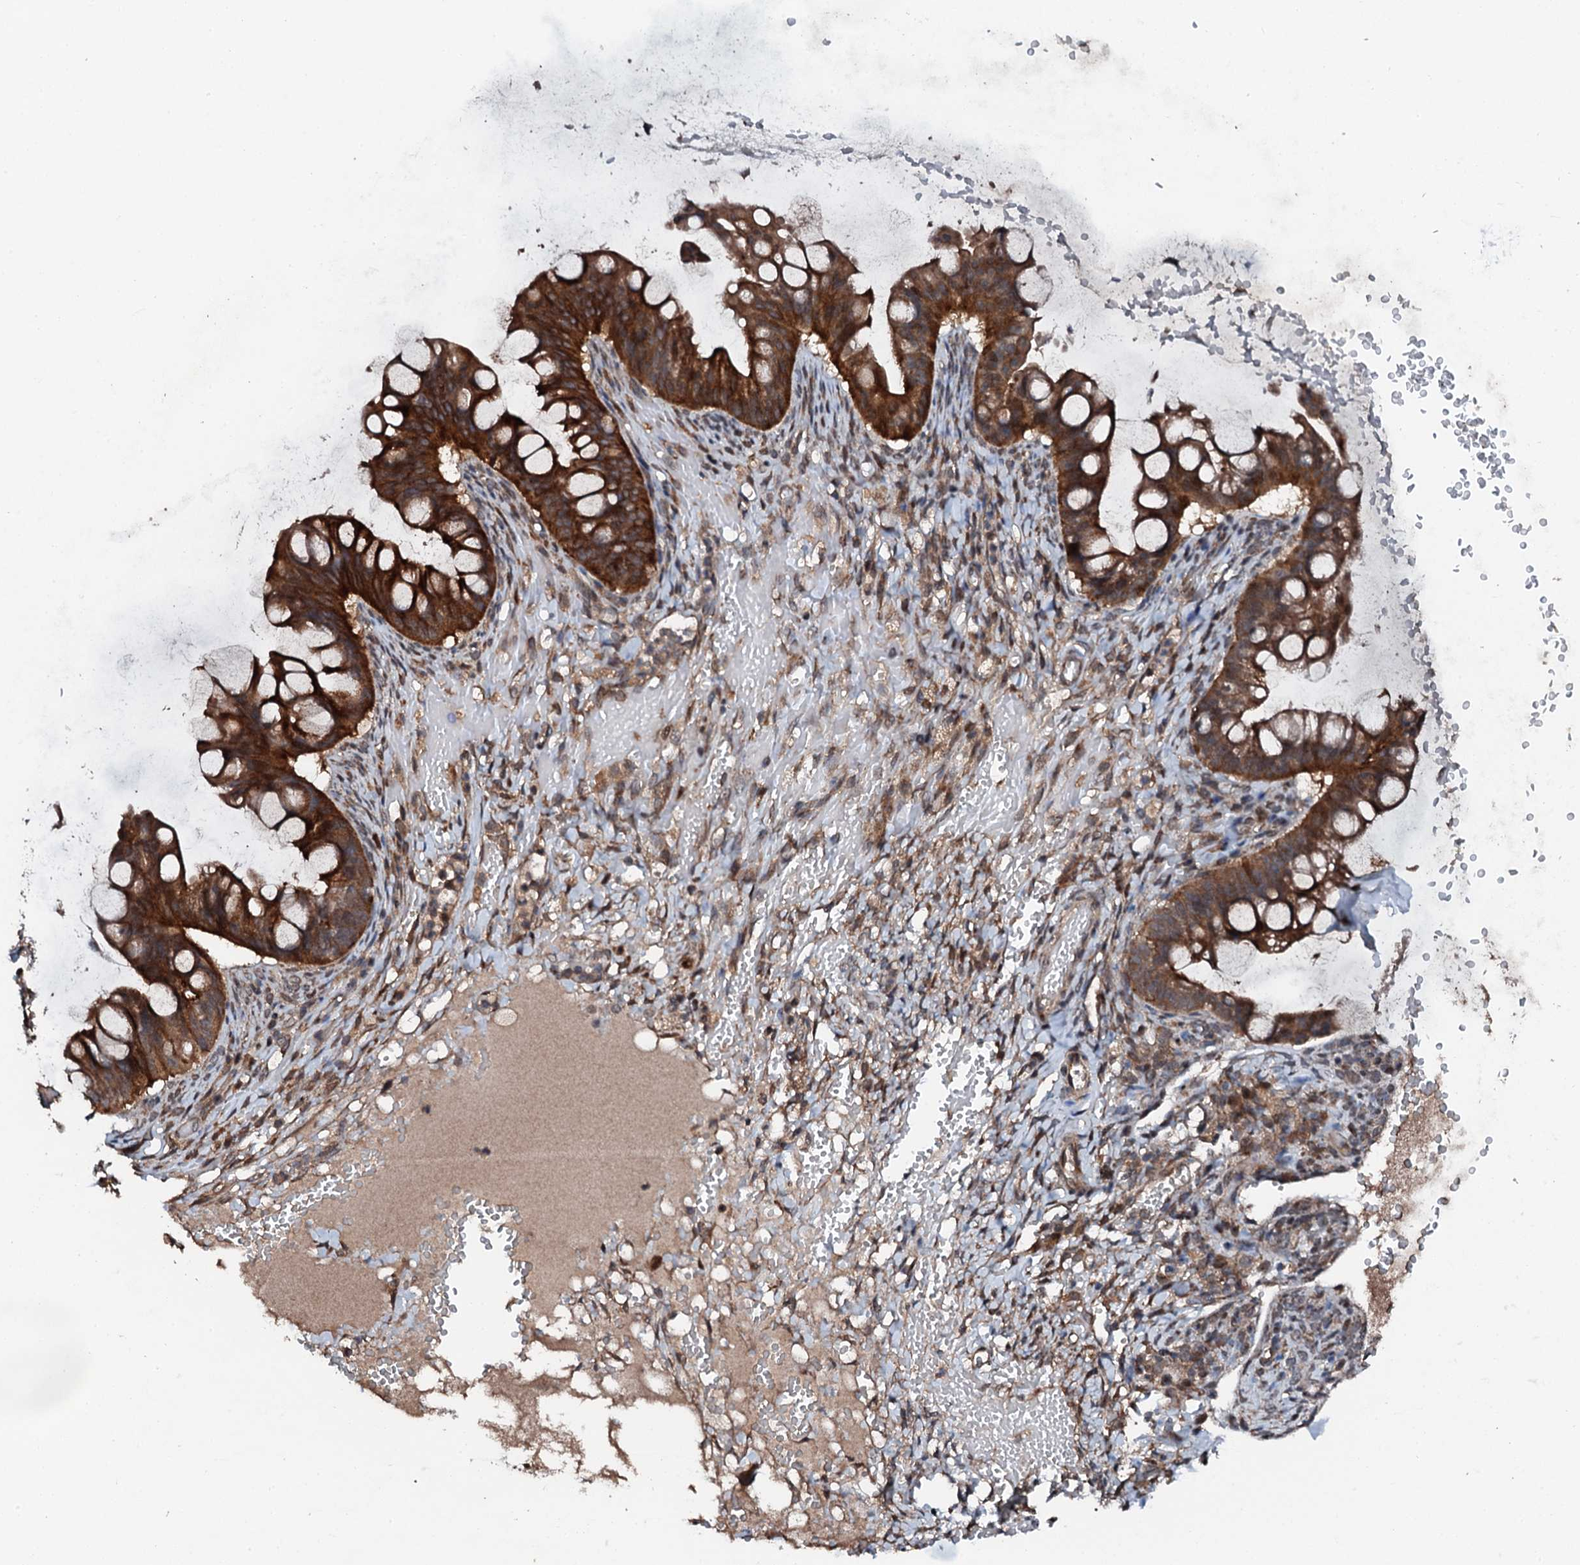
{"staining": {"intensity": "moderate", "quantity": ">75%", "location": "cytoplasmic/membranous"}, "tissue": "ovarian cancer", "cell_type": "Tumor cells", "image_type": "cancer", "snomed": [{"axis": "morphology", "description": "Cystadenocarcinoma, mucinous, NOS"}, {"axis": "topography", "description": "Ovary"}], "caption": "Immunohistochemistry histopathology image of neoplastic tissue: ovarian cancer (mucinous cystadenocarcinoma) stained using immunohistochemistry (IHC) shows medium levels of moderate protein expression localized specifically in the cytoplasmic/membranous of tumor cells, appearing as a cytoplasmic/membranous brown color.", "gene": "FLYWCH1", "patient": {"sex": "female", "age": 73}}